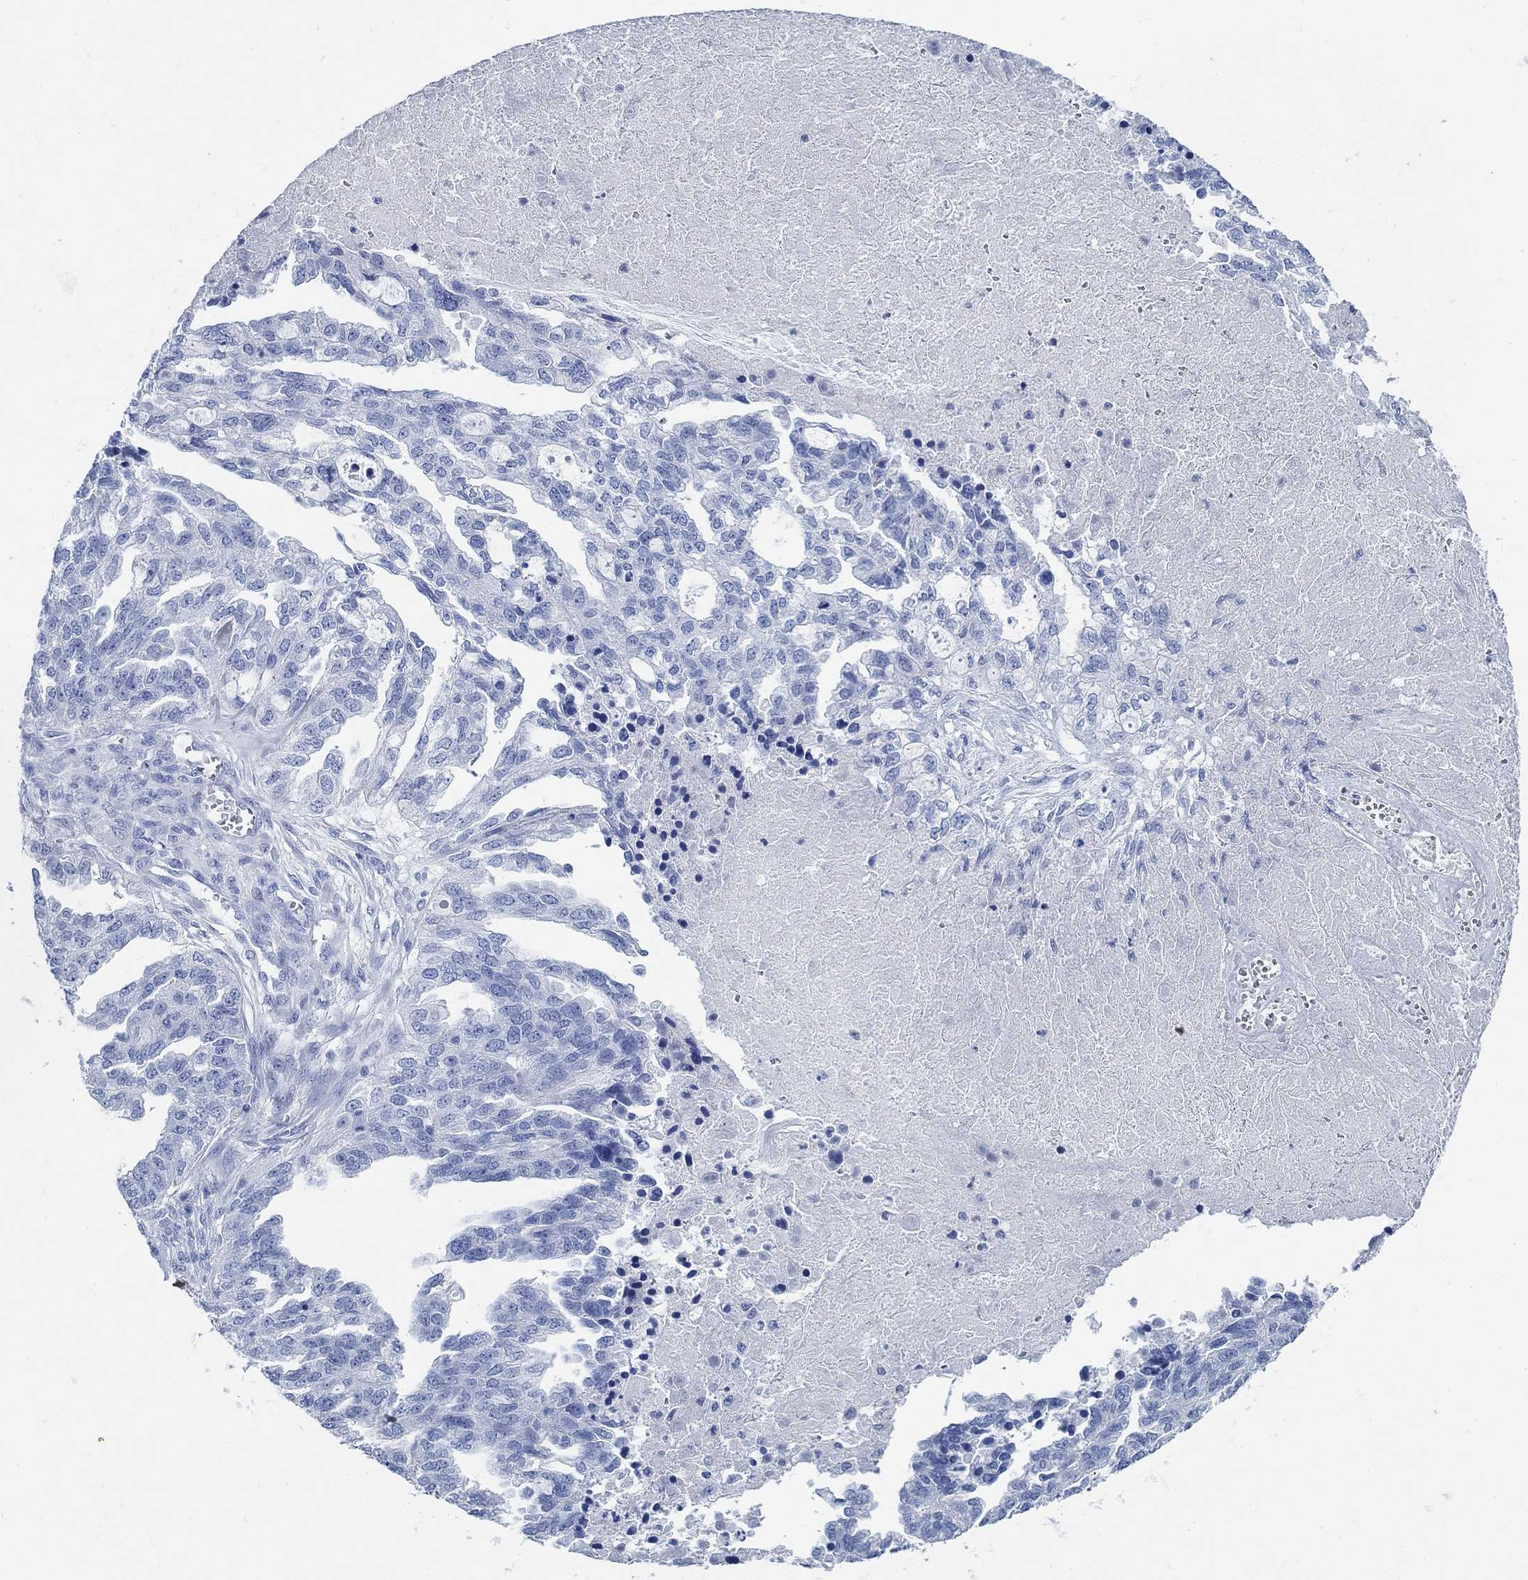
{"staining": {"intensity": "negative", "quantity": "none", "location": "none"}, "tissue": "ovarian cancer", "cell_type": "Tumor cells", "image_type": "cancer", "snomed": [{"axis": "morphology", "description": "Cystadenocarcinoma, serous, NOS"}, {"axis": "topography", "description": "Ovary"}], "caption": "This is an IHC image of serous cystadenocarcinoma (ovarian). There is no expression in tumor cells.", "gene": "SLC45A1", "patient": {"sex": "female", "age": 51}}